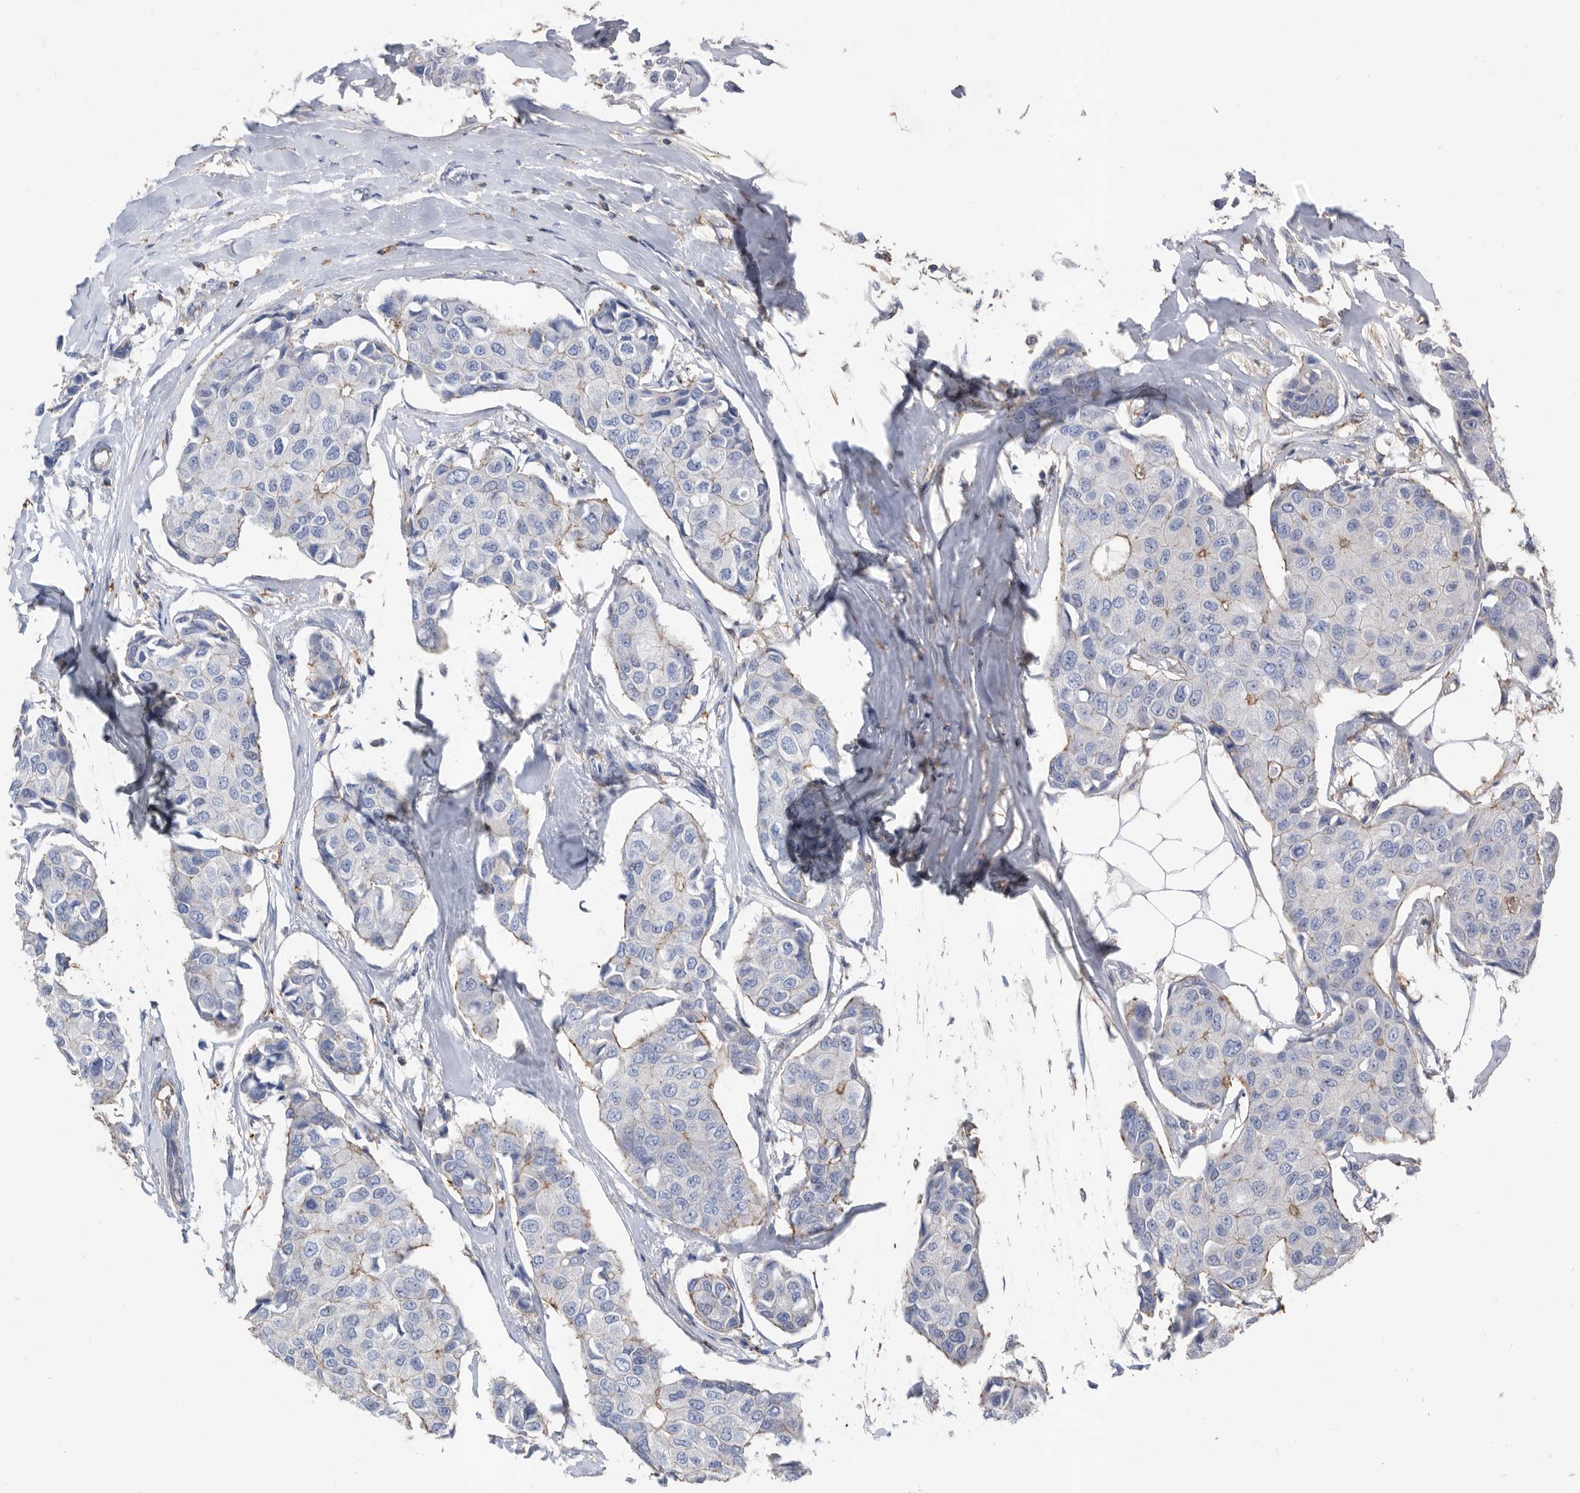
{"staining": {"intensity": "weak", "quantity": "<25%", "location": "cytoplasmic/membranous"}, "tissue": "breast cancer", "cell_type": "Tumor cells", "image_type": "cancer", "snomed": [{"axis": "morphology", "description": "Duct carcinoma"}, {"axis": "topography", "description": "Breast"}], "caption": "Tumor cells are negative for brown protein staining in breast infiltrating ductal carcinoma.", "gene": "MS4A4A", "patient": {"sex": "female", "age": 80}}